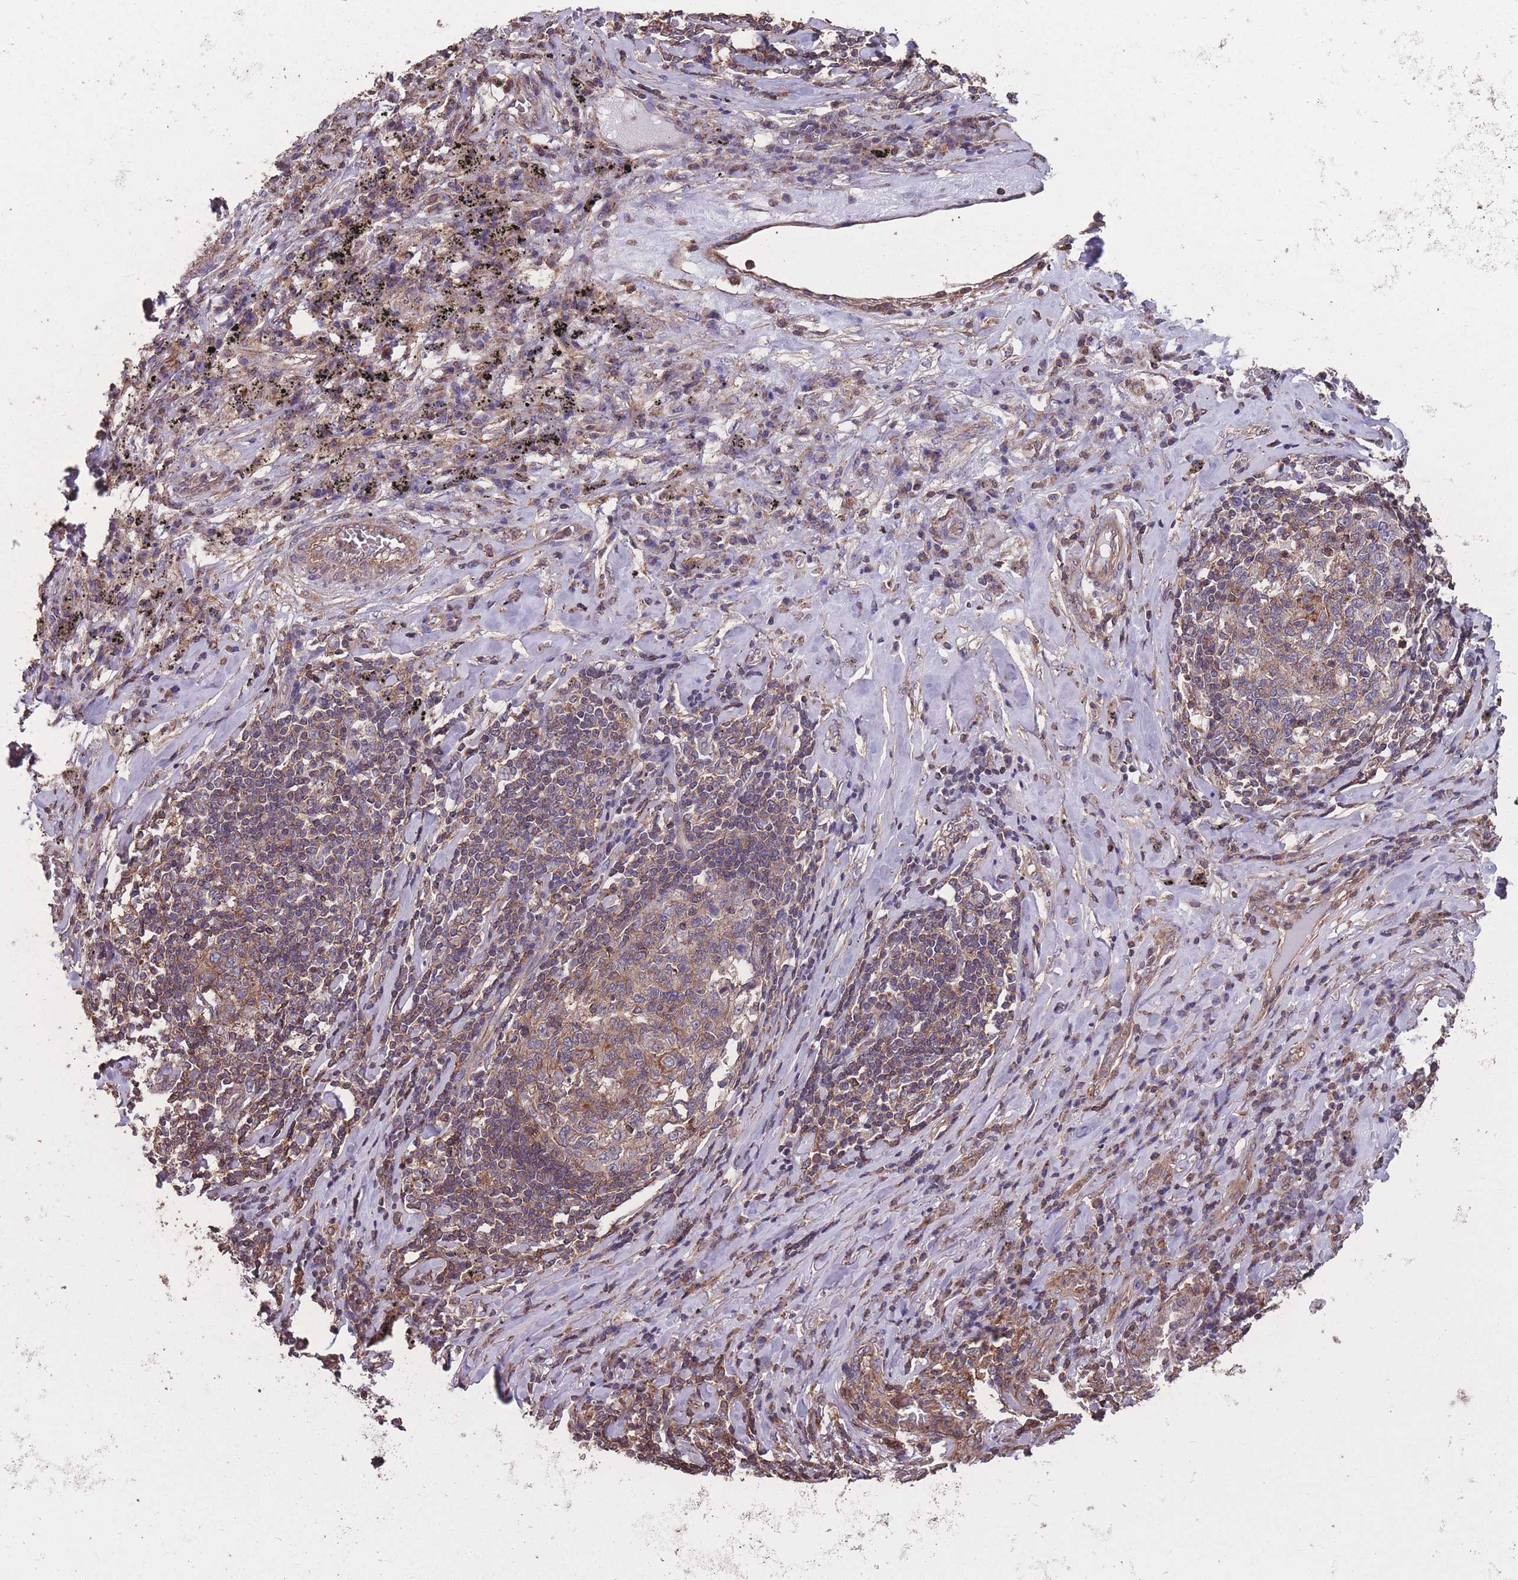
{"staining": {"intensity": "weak", "quantity": "25%-75%", "location": "cytoplasmic/membranous"}, "tissue": "lung cancer", "cell_type": "Tumor cells", "image_type": "cancer", "snomed": [{"axis": "morphology", "description": "Squamous cell carcinoma, NOS"}, {"axis": "topography", "description": "Lung"}], "caption": "High-magnification brightfield microscopy of lung cancer (squamous cell carcinoma) stained with DAB (brown) and counterstained with hematoxylin (blue). tumor cells exhibit weak cytoplasmic/membranous staining is appreciated in approximately25%-75% of cells. The staining was performed using DAB, with brown indicating positive protein expression. Nuclei are stained blue with hematoxylin.", "gene": "NUDT21", "patient": {"sex": "female", "age": 63}}